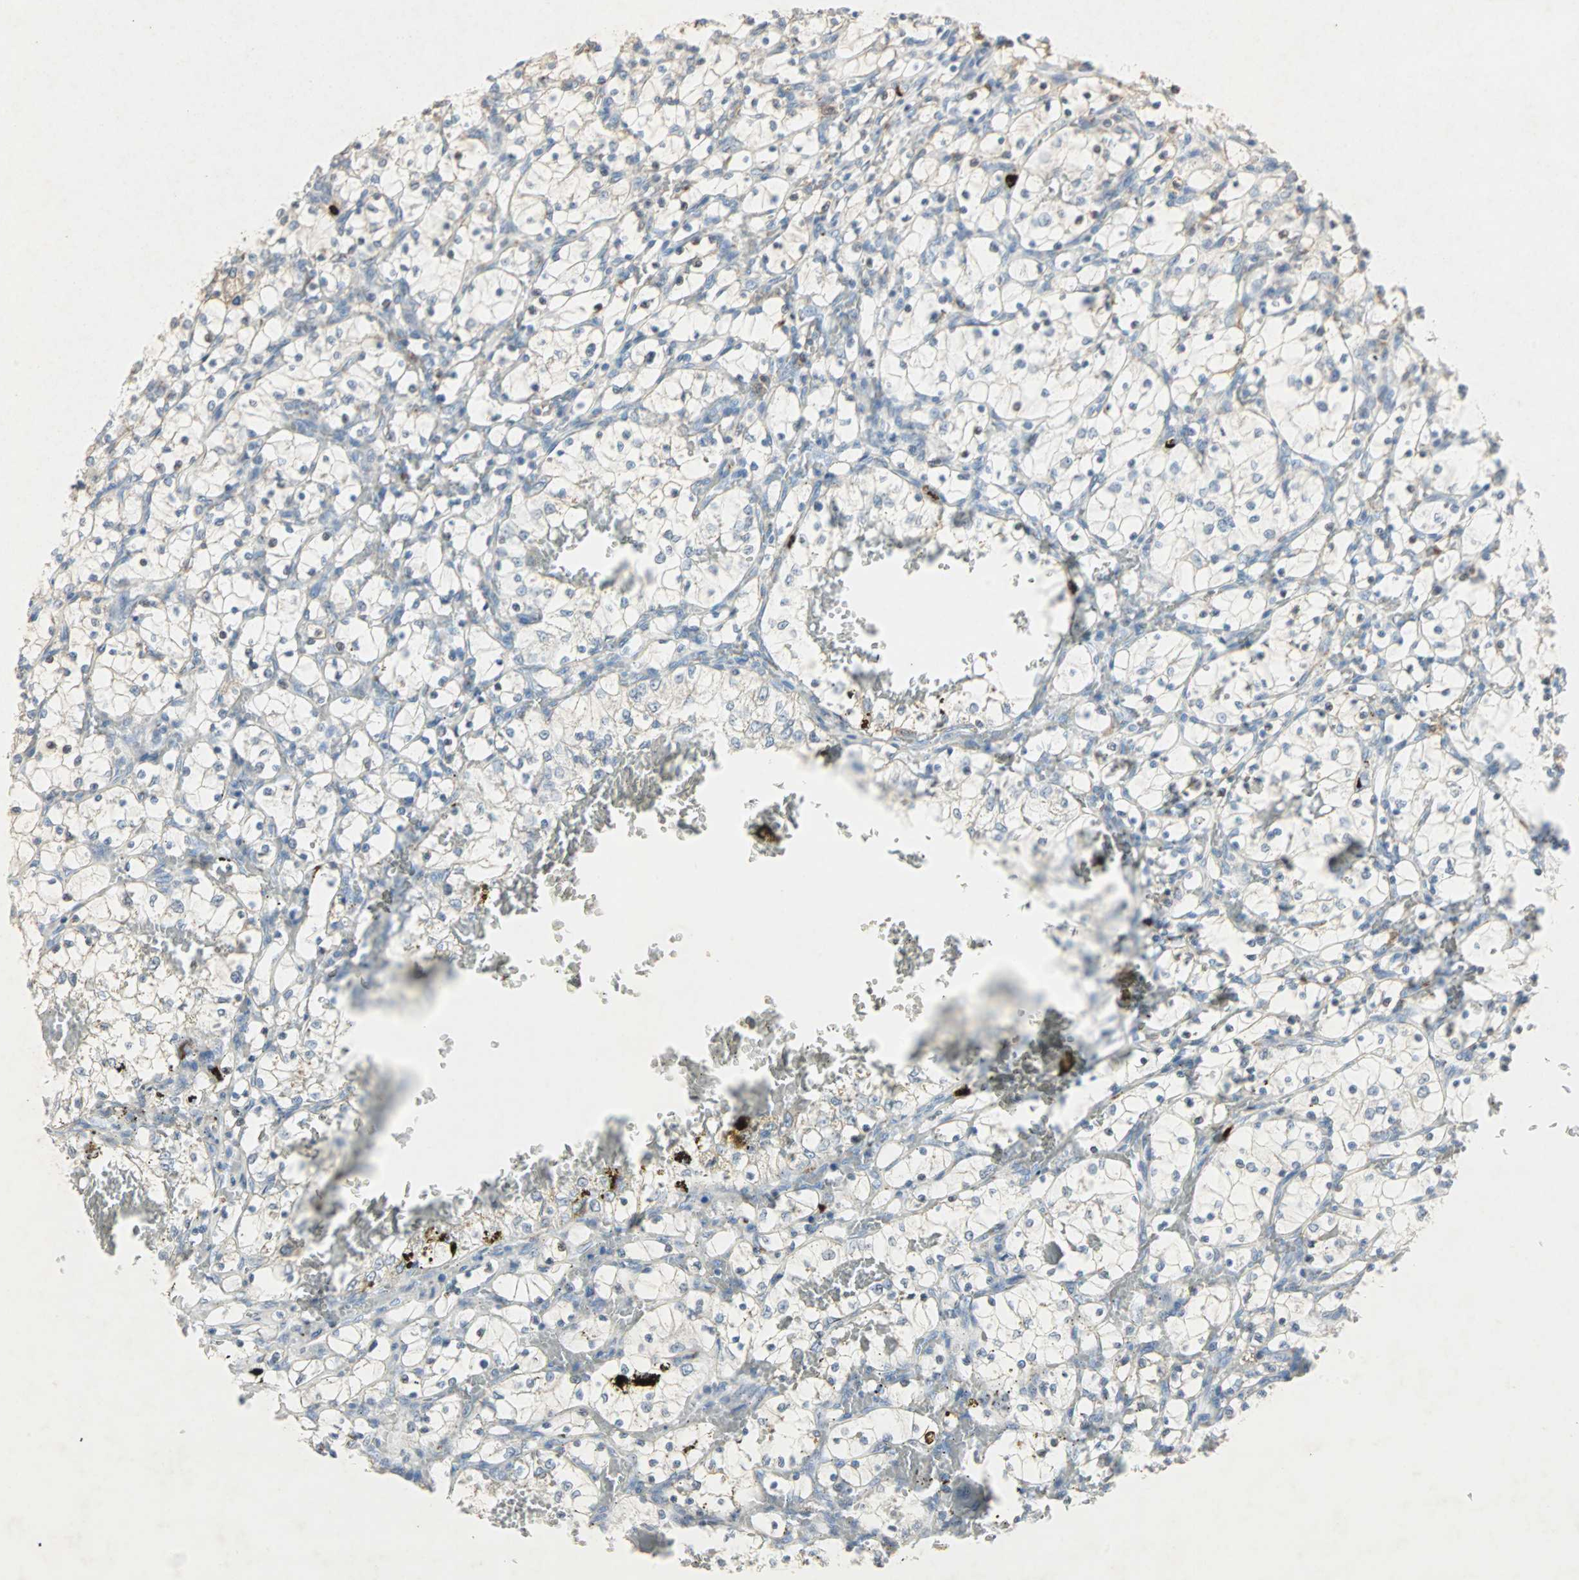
{"staining": {"intensity": "weak", "quantity": "25%-75%", "location": "cytoplasmic/membranous"}, "tissue": "renal cancer", "cell_type": "Tumor cells", "image_type": "cancer", "snomed": [{"axis": "morphology", "description": "Adenocarcinoma, NOS"}, {"axis": "topography", "description": "Kidney"}], "caption": "Adenocarcinoma (renal) tissue displays weak cytoplasmic/membranous positivity in approximately 25%-75% of tumor cells", "gene": "CEACAM6", "patient": {"sex": "female", "age": 69}}